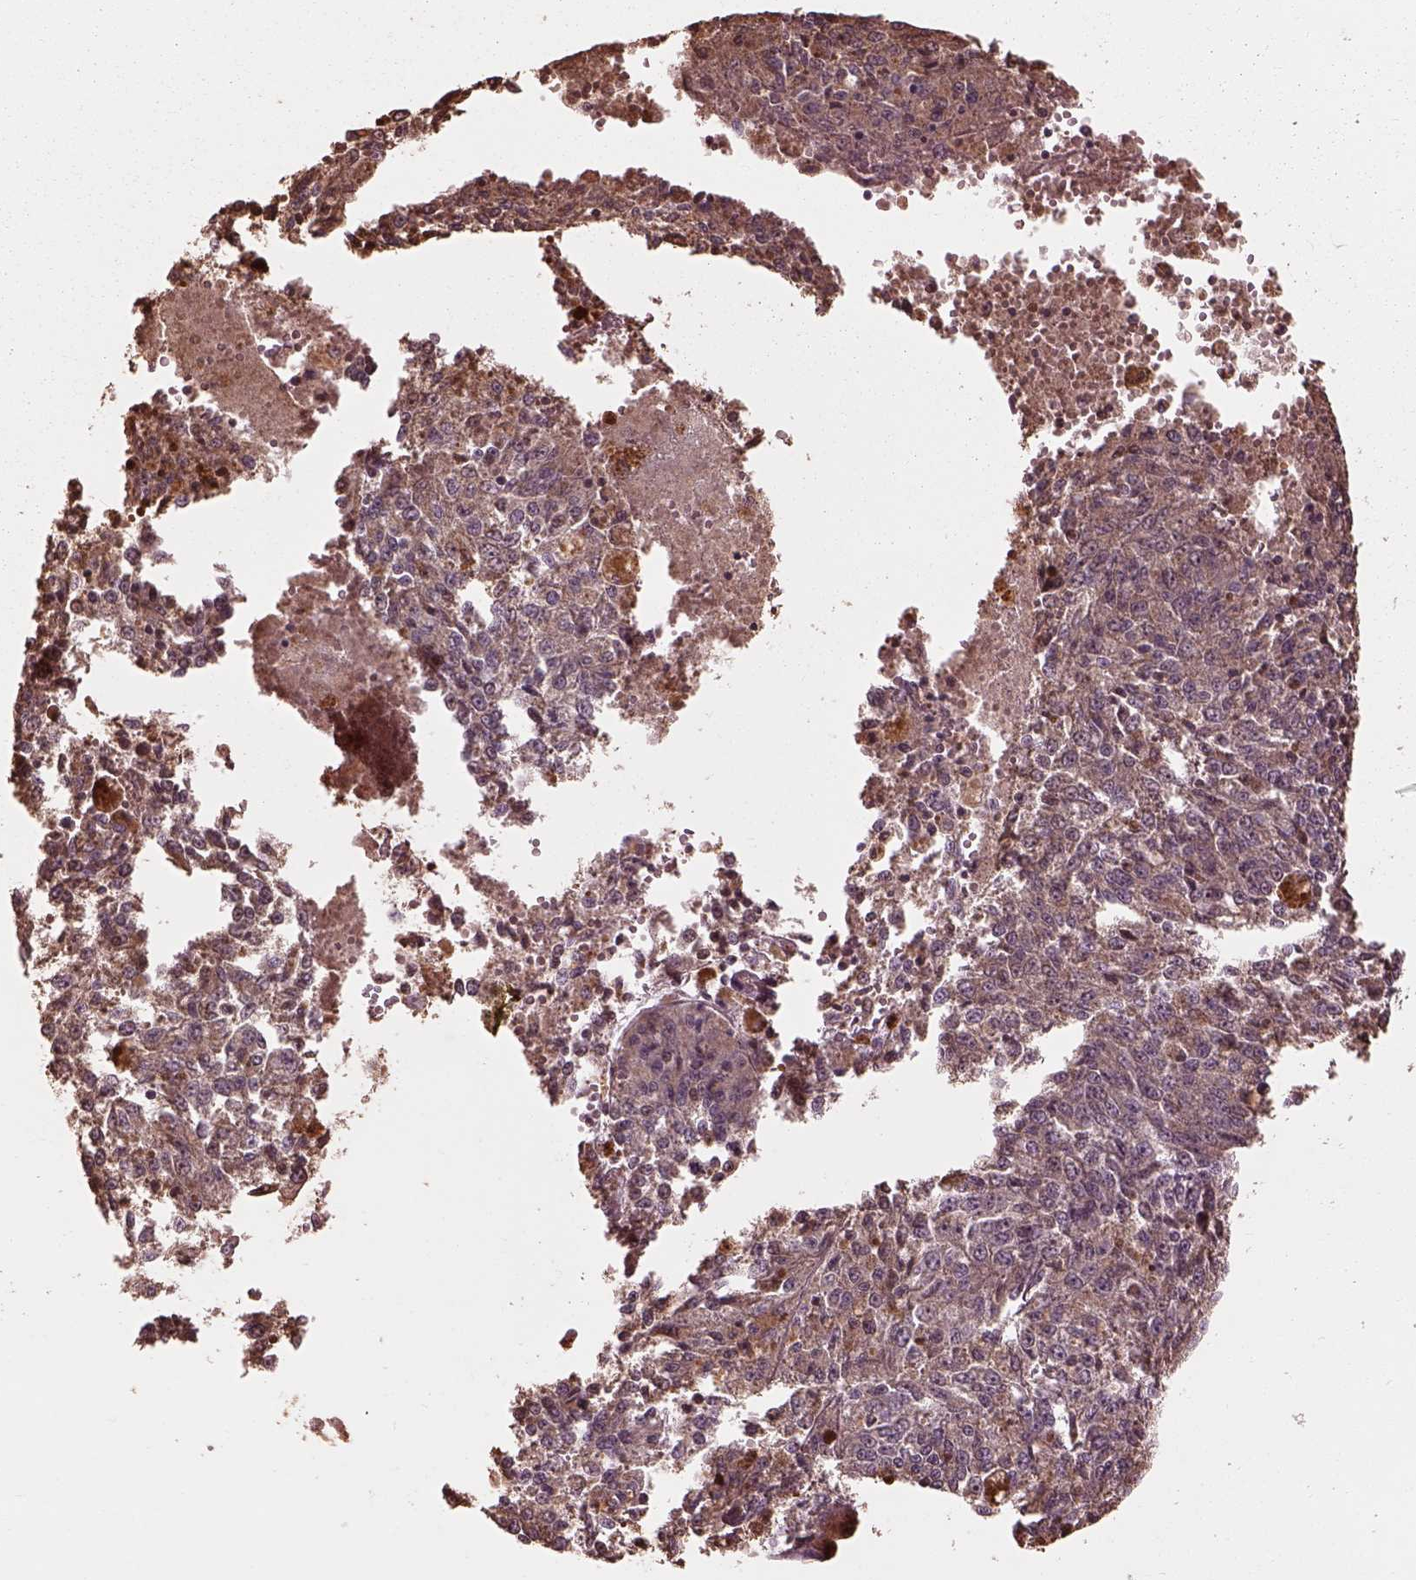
{"staining": {"intensity": "moderate", "quantity": "<25%", "location": "cytoplasmic/membranous"}, "tissue": "melanoma", "cell_type": "Tumor cells", "image_type": "cancer", "snomed": [{"axis": "morphology", "description": "Malignant melanoma, Metastatic site"}, {"axis": "topography", "description": "Lymph node"}], "caption": "Malignant melanoma (metastatic site) stained with a brown dye exhibits moderate cytoplasmic/membranous positive positivity in approximately <25% of tumor cells.", "gene": "METTL4", "patient": {"sex": "female", "age": 64}}